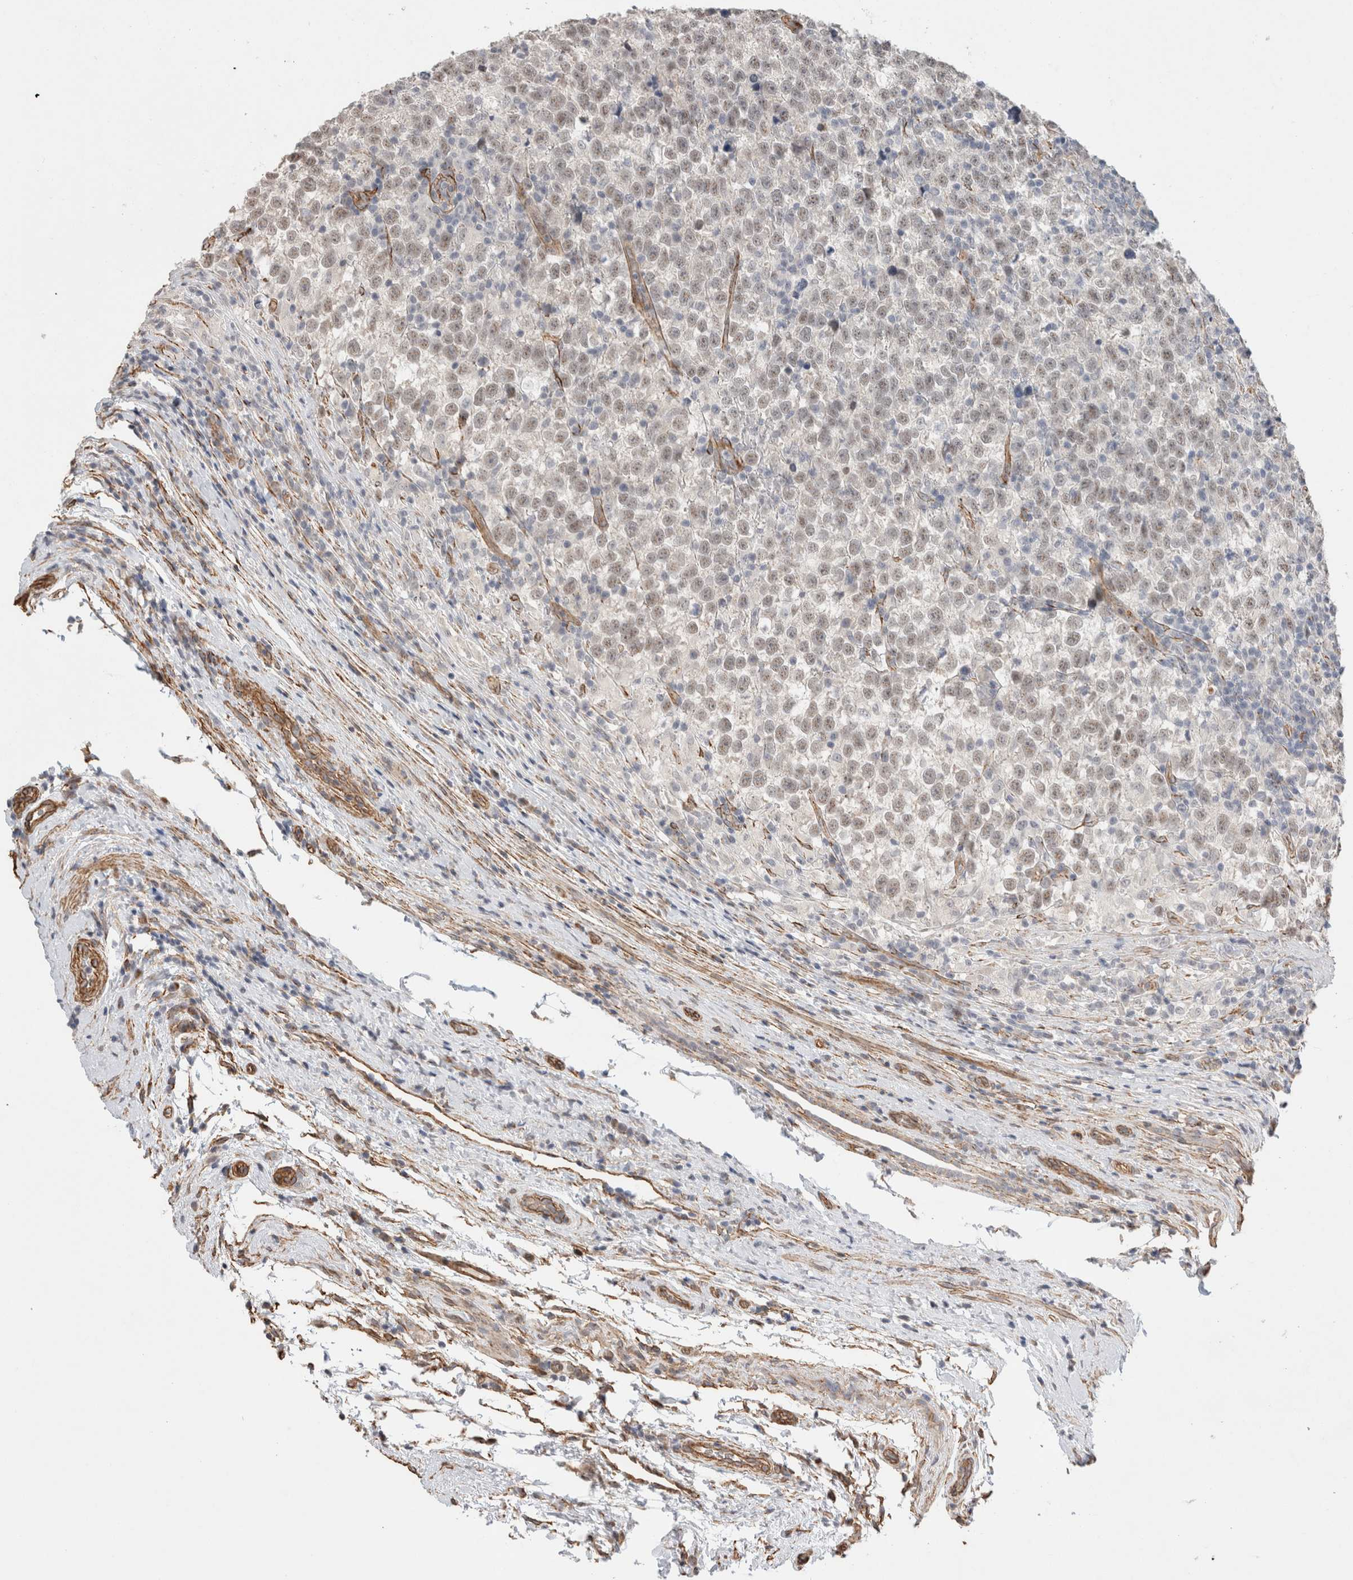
{"staining": {"intensity": "weak", "quantity": ">75%", "location": "nuclear"}, "tissue": "testis cancer", "cell_type": "Tumor cells", "image_type": "cancer", "snomed": [{"axis": "morphology", "description": "Normal tissue, NOS"}, {"axis": "morphology", "description": "Seminoma, NOS"}, {"axis": "topography", "description": "Testis"}], "caption": "Immunohistochemical staining of testis cancer (seminoma) demonstrates low levels of weak nuclear protein positivity in approximately >75% of tumor cells.", "gene": "CAAP1", "patient": {"sex": "male", "age": 43}}